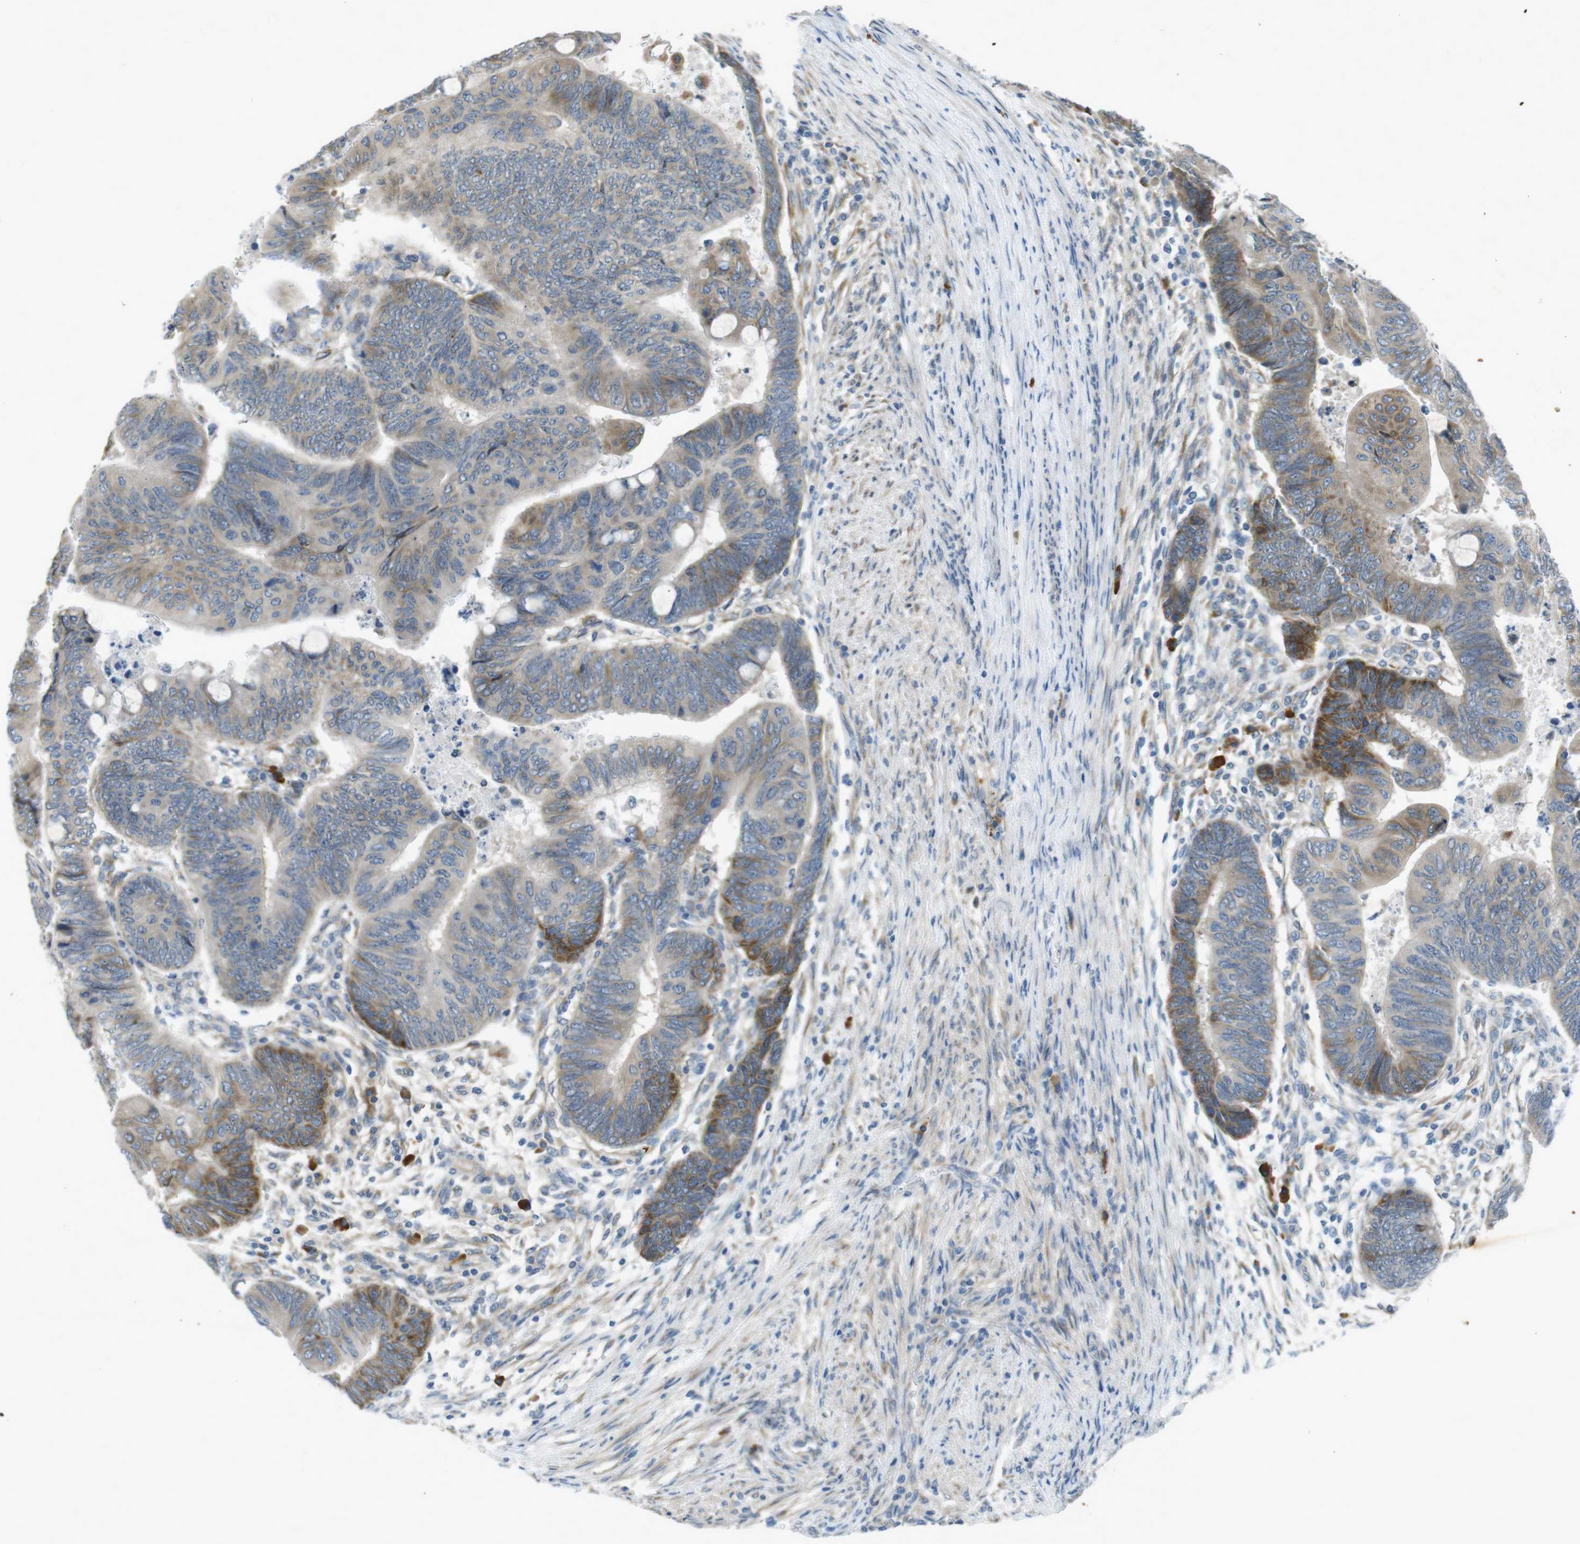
{"staining": {"intensity": "moderate", "quantity": "<25%", "location": "cytoplasmic/membranous"}, "tissue": "colorectal cancer", "cell_type": "Tumor cells", "image_type": "cancer", "snomed": [{"axis": "morphology", "description": "Normal tissue, NOS"}, {"axis": "morphology", "description": "Adenocarcinoma, NOS"}, {"axis": "topography", "description": "Rectum"}, {"axis": "topography", "description": "Peripheral nerve tissue"}], "caption": "An IHC micrograph of tumor tissue is shown. Protein staining in brown shows moderate cytoplasmic/membranous positivity in adenocarcinoma (colorectal) within tumor cells.", "gene": "FLCN", "patient": {"sex": "male", "age": 92}}